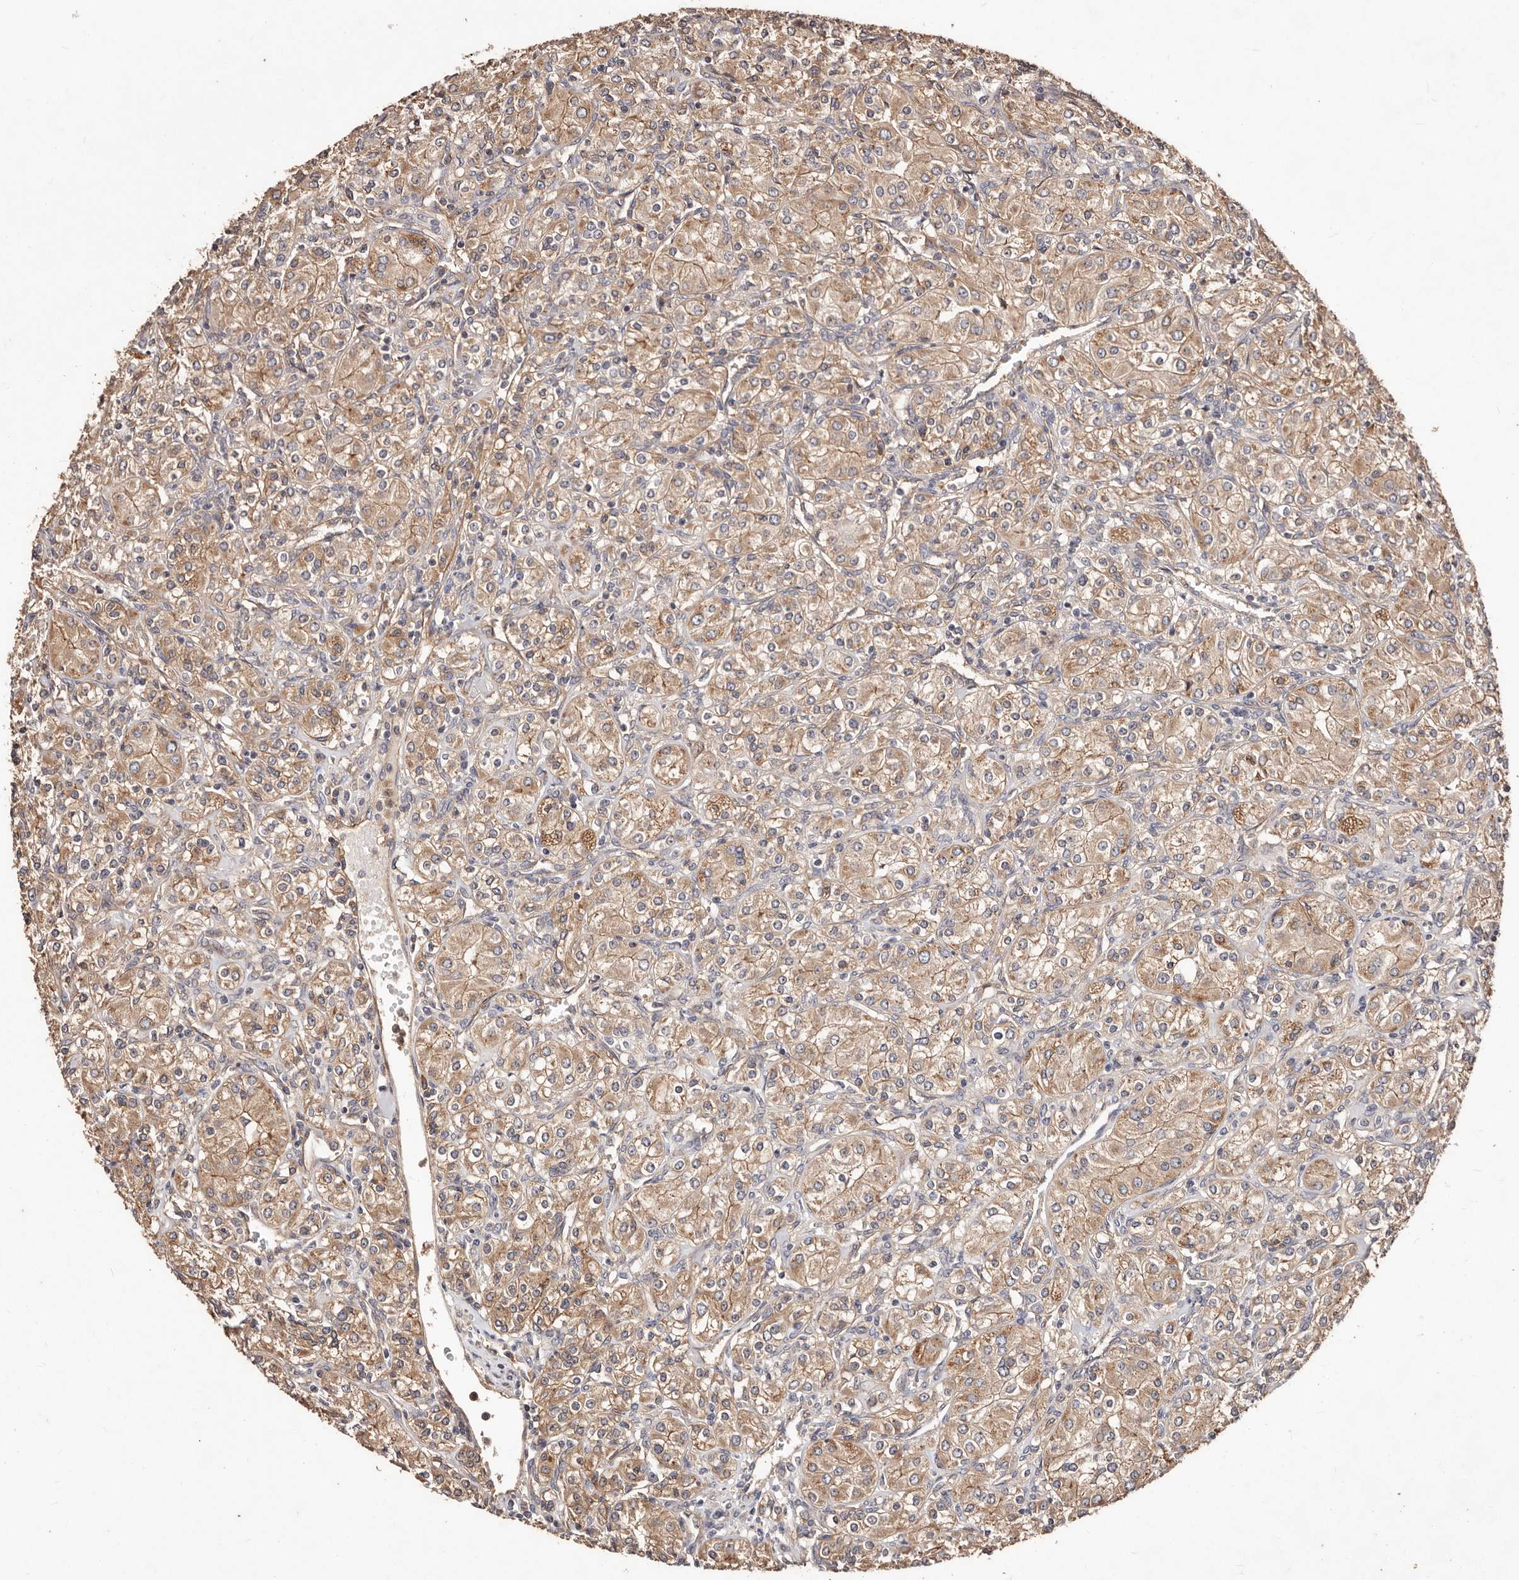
{"staining": {"intensity": "moderate", "quantity": ">75%", "location": "cytoplasmic/membranous"}, "tissue": "renal cancer", "cell_type": "Tumor cells", "image_type": "cancer", "snomed": [{"axis": "morphology", "description": "Adenocarcinoma, NOS"}, {"axis": "topography", "description": "Kidney"}], "caption": "Adenocarcinoma (renal) was stained to show a protein in brown. There is medium levels of moderate cytoplasmic/membranous expression in about >75% of tumor cells.", "gene": "CCL14", "patient": {"sex": "male", "age": 77}}